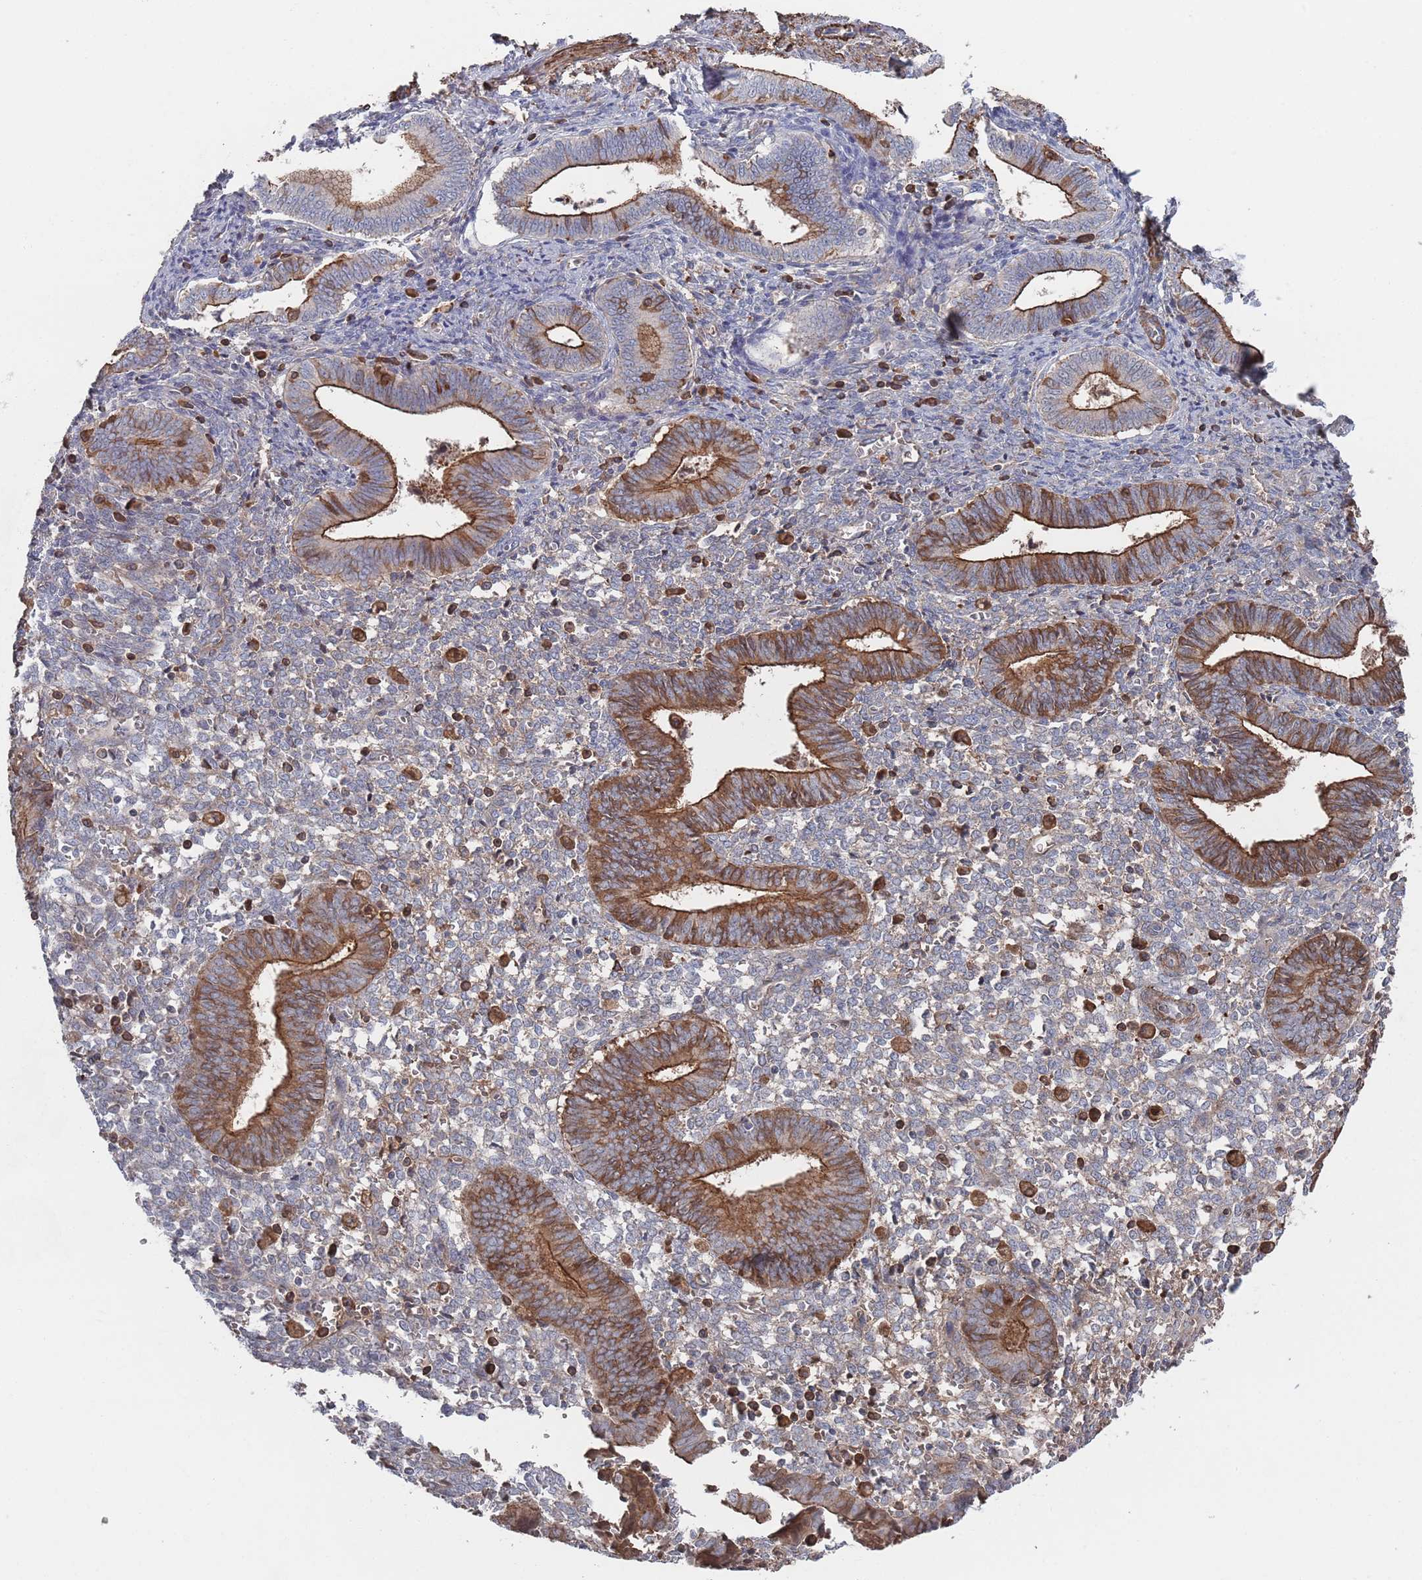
{"staining": {"intensity": "moderate", "quantity": "<25%", "location": "cytoplasmic/membranous"}, "tissue": "endometrium", "cell_type": "Cells in endometrial stroma", "image_type": "normal", "snomed": [{"axis": "morphology", "description": "Normal tissue, NOS"}, {"axis": "topography", "description": "Other"}, {"axis": "topography", "description": "Endometrium"}], "caption": "Moderate cytoplasmic/membranous positivity for a protein is appreciated in about <25% of cells in endometrial stroma of benign endometrium using immunohistochemistry (IHC).", "gene": "PLEKHA4", "patient": {"sex": "female", "age": 44}}